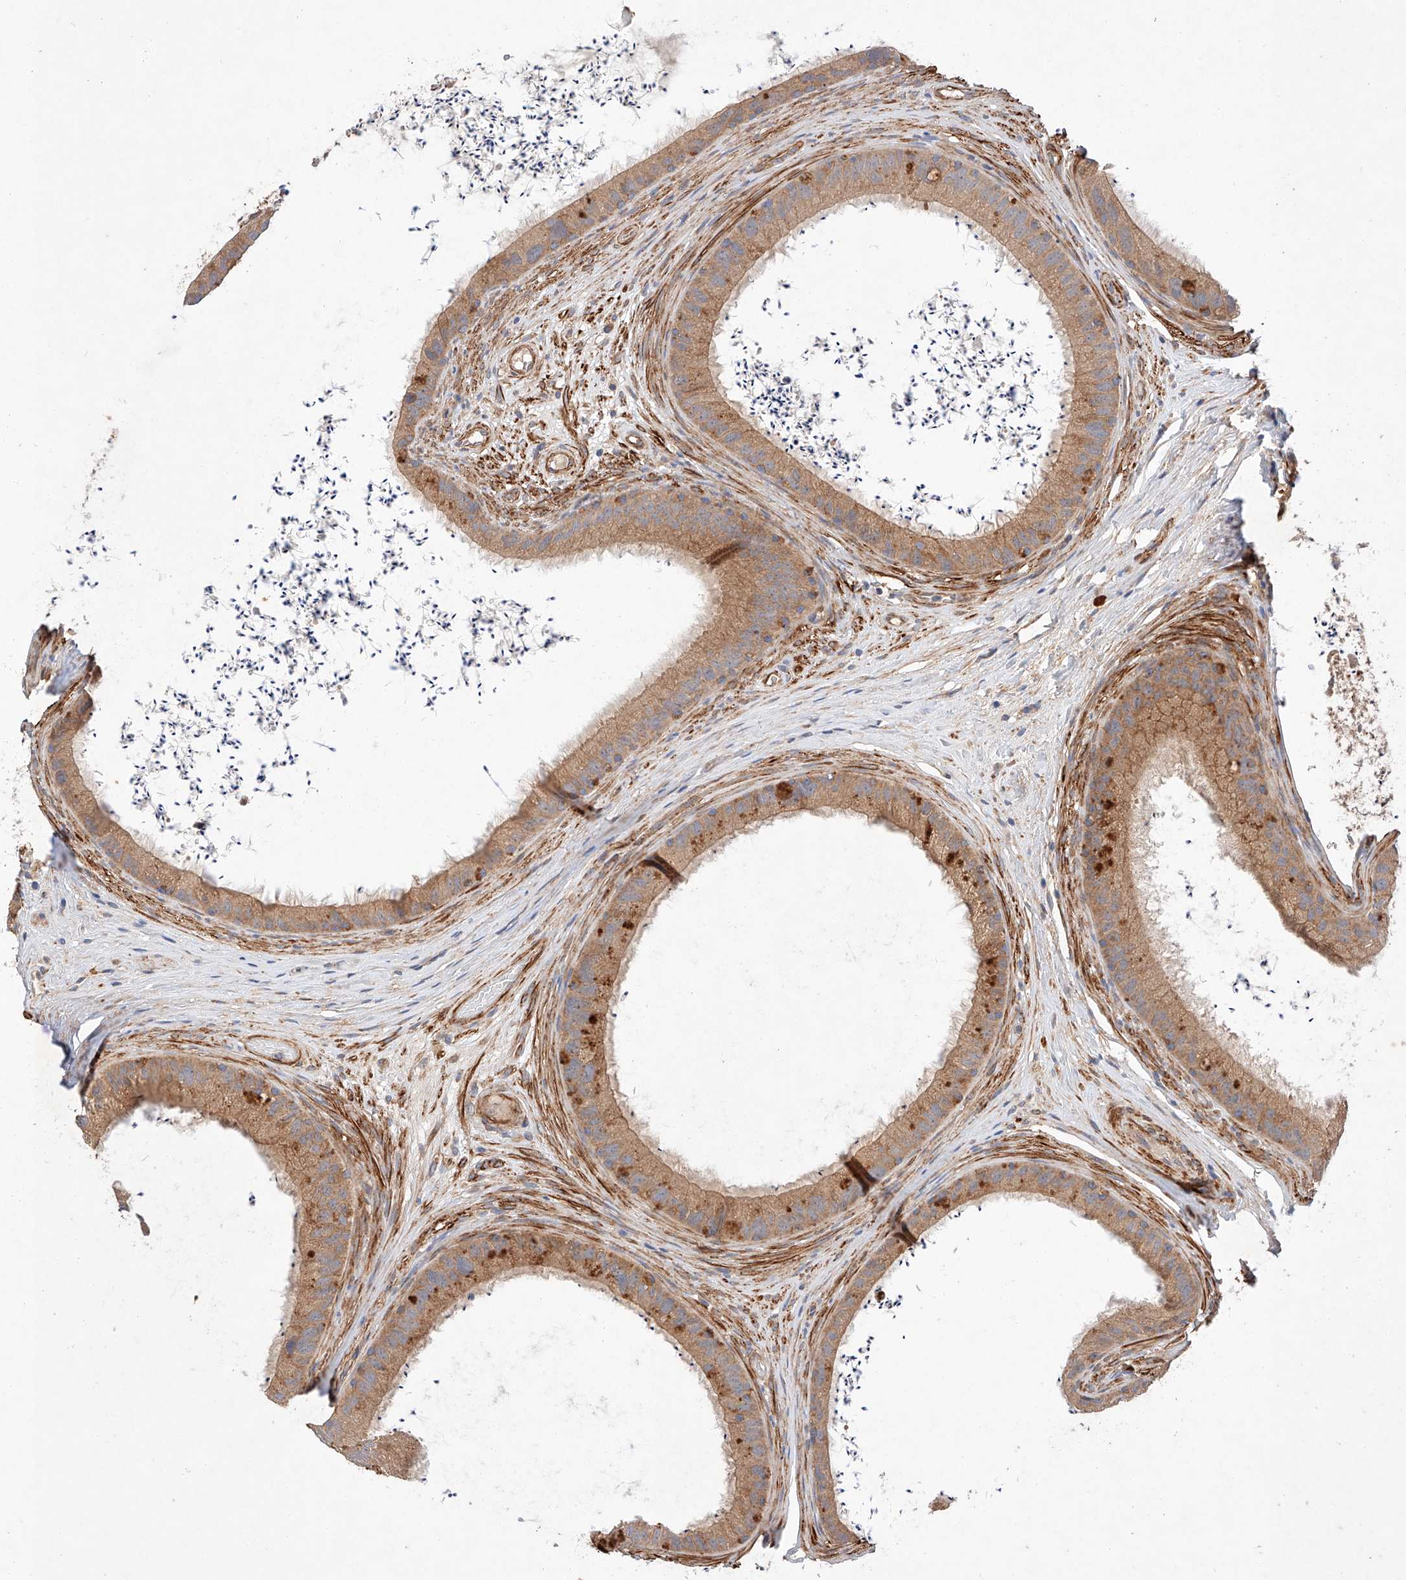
{"staining": {"intensity": "moderate", "quantity": ">75%", "location": "cytoplasmic/membranous"}, "tissue": "epididymis", "cell_type": "Glandular cells", "image_type": "normal", "snomed": [{"axis": "morphology", "description": "Normal tissue, NOS"}, {"axis": "topography", "description": "Epididymis, spermatic cord, NOS"}], "caption": "Immunohistochemistry of unremarkable epididymis displays medium levels of moderate cytoplasmic/membranous positivity in approximately >75% of glandular cells. (DAB IHC with brightfield microscopy, high magnification).", "gene": "RAB23", "patient": {"sex": "male", "age": 50}}